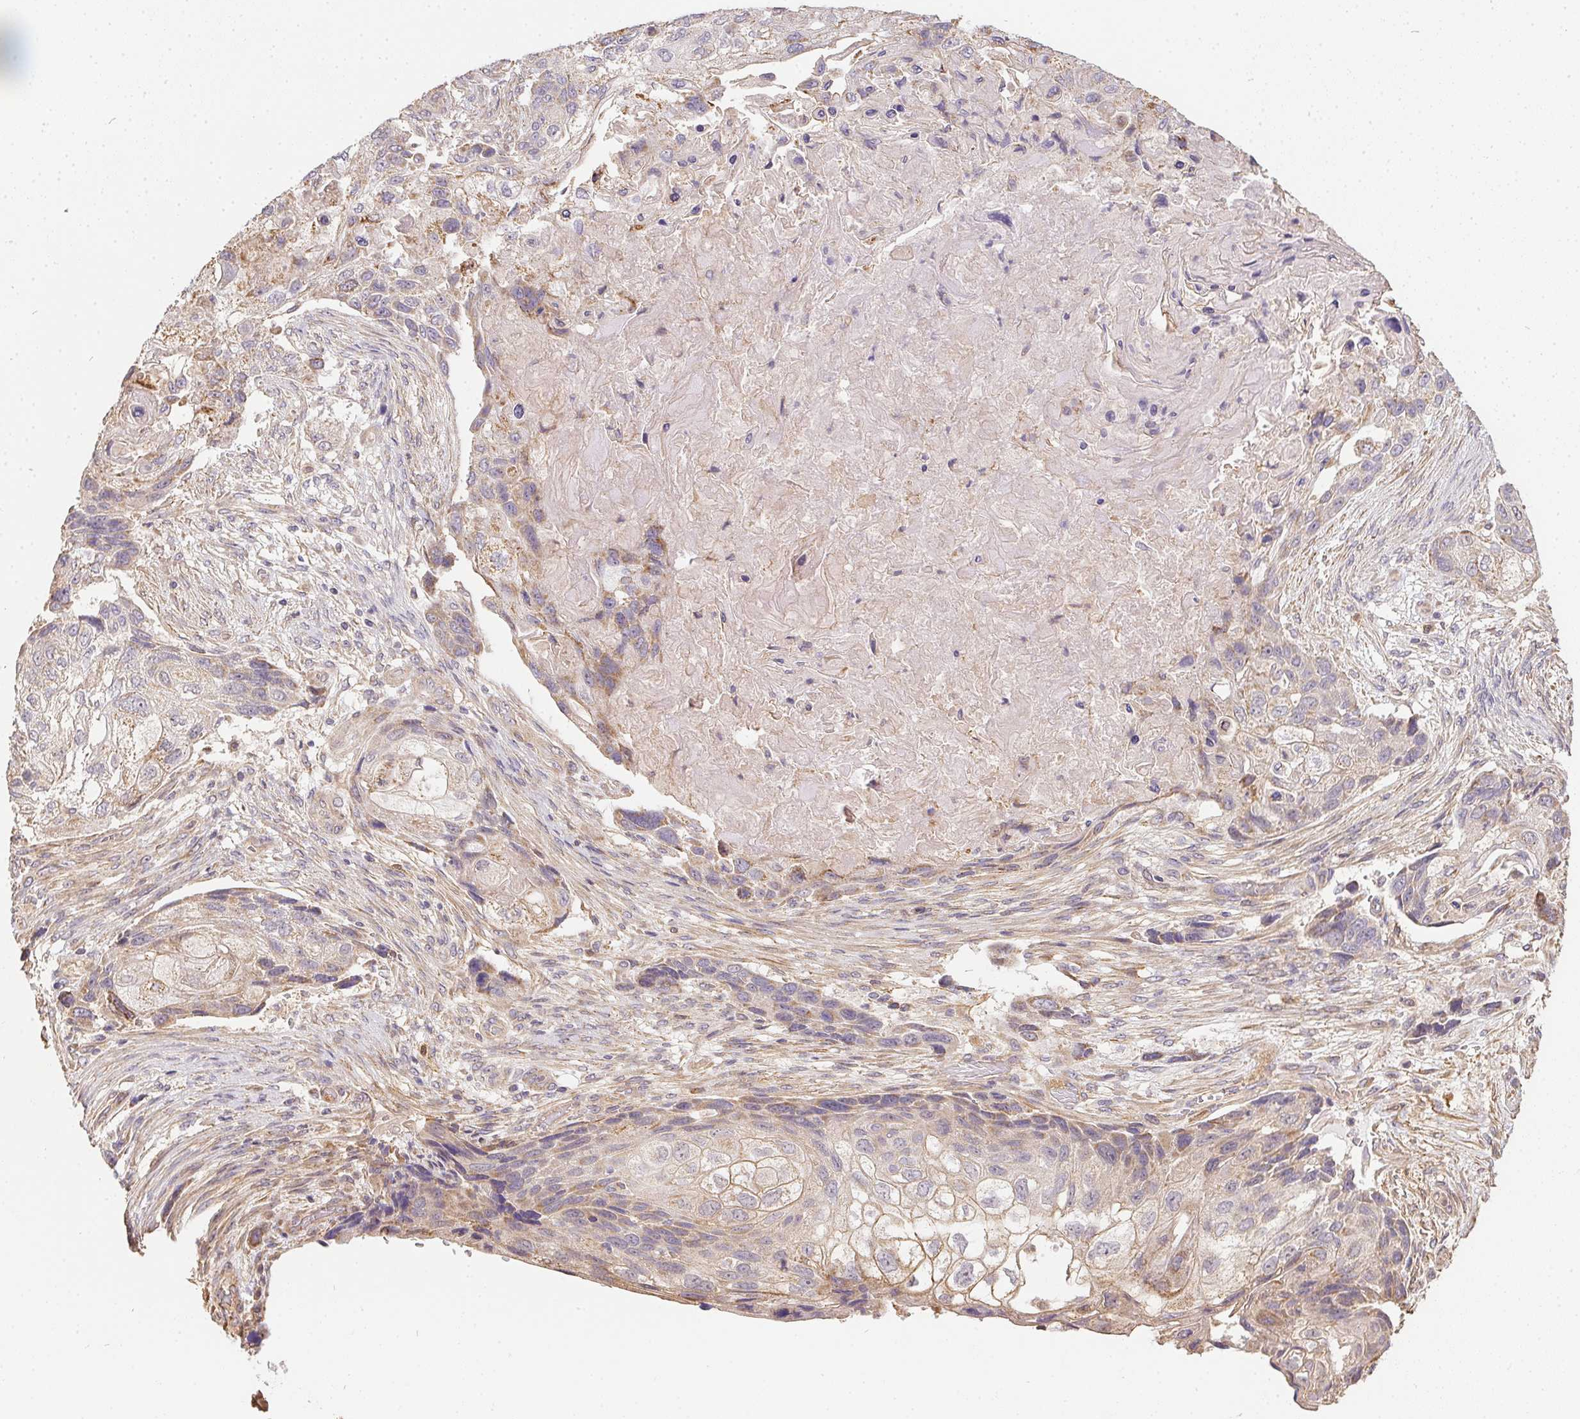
{"staining": {"intensity": "weak", "quantity": "<25%", "location": "cytoplasmic/membranous"}, "tissue": "lung cancer", "cell_type": "Tumor cells", "image_type": "cancer", "snomed": [{"axis": "morphology", "description": "Squamous cell carcinoma, NOS"}, {"axis": "topography", "description": "Lung"}], "caption": "An immunohistochemistry (IHC) histopathology image of squamous cell carcinoma (lung) is shown. There is no staining in tumor cells of squamous cell carcinoma (lung). Nuclei are stained in blue.", "gene": "REV3L", "patient": {"sex": "male", "age": 69}}